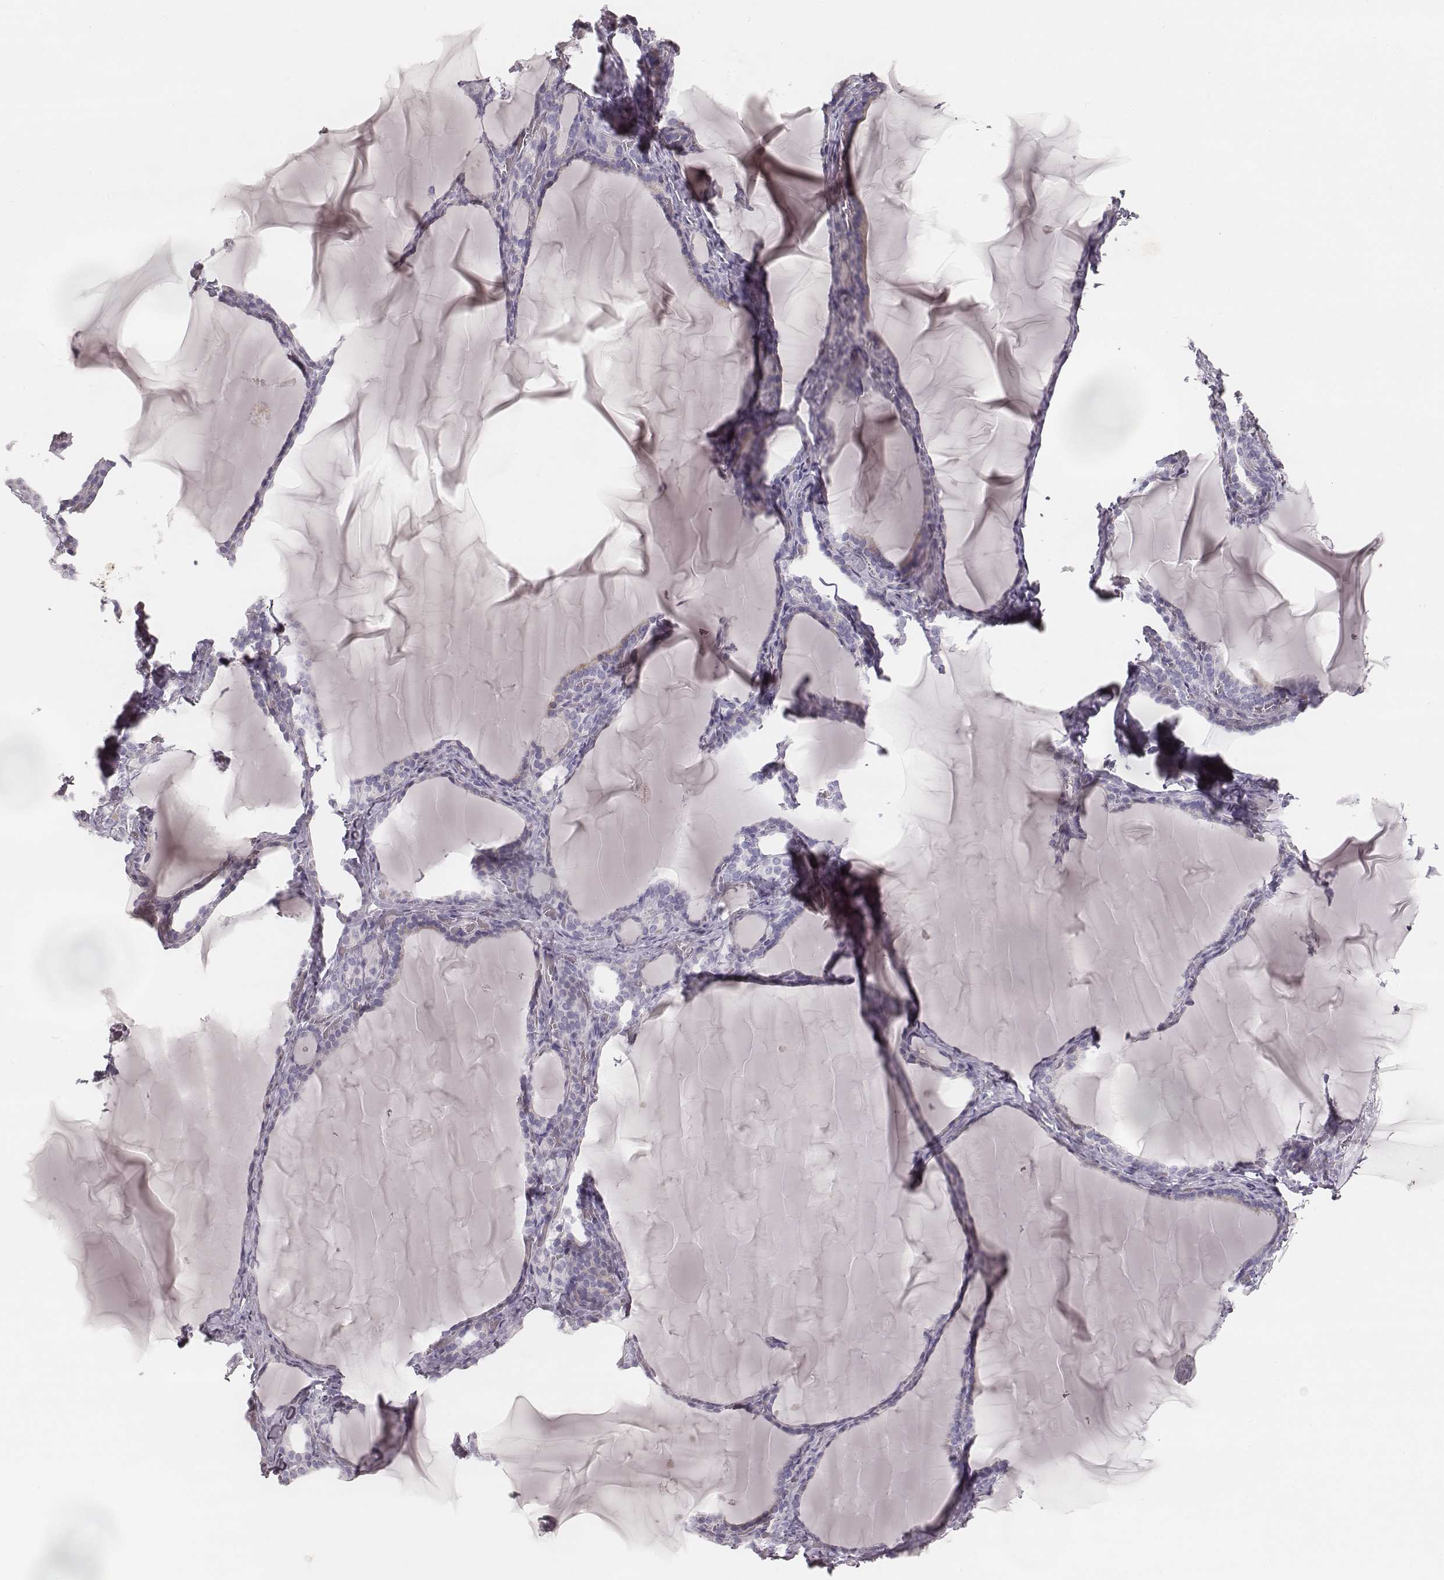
{"staining": {"intensity": "negative", "quantity": "none", "location": "none"}, "tissue": "thyroid gland", "cell_type": "Glandular cells", "image_type": "normal", "snomed": [{"axis": "morphology", "description": "Normal tissue, NOS"}, {"axis": "morphology", "description": "Hyperplasia, NOS"}, {"axis": "topography", "description": "Thyroid gland"}], "caption": "The histopathology image displays no staining of glandular cells in unremarkable thyroid gland.", "gene": "KRT82", "patient": {"sex": "female", "age": 27}}